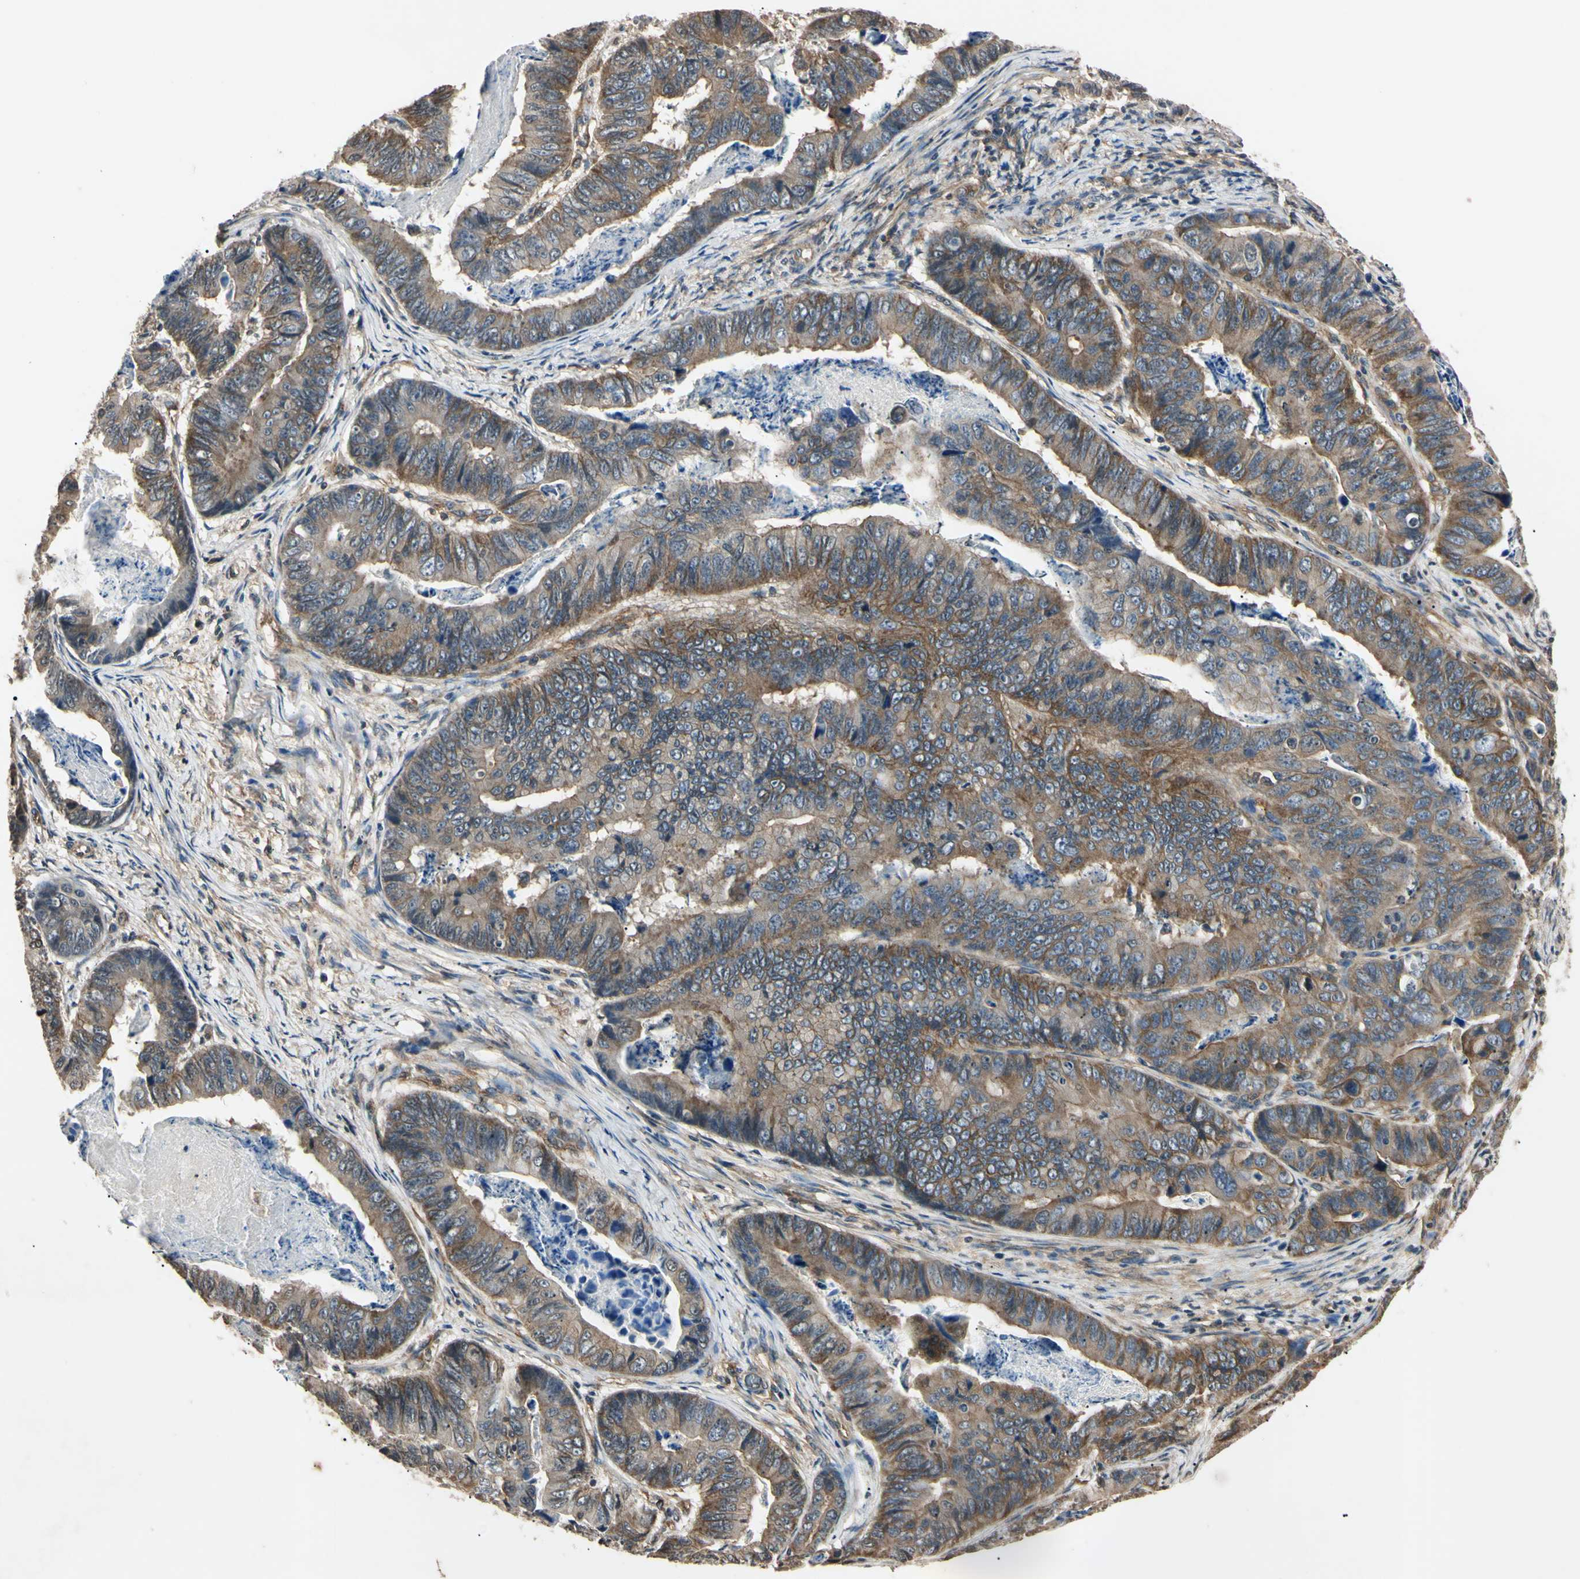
{"staining": {"intensity": "moderate", "quantity": "25%-75%", "location": "cytoplasmic/membranous"}, "tissue": "stomach cancer", "cell_type": "Tumor cells", "image_type": "cancer", "snomed": [{"axis": "morphology", "description": "Adenocarcinoma, NOS"}, {"axis": "topography", "description": "Stomach, lower"}], "caption": "Stomach cancer stained with a protein marker reveals moderate staining in tumor cells.", "gene": "EPN1", "patient": {"sex": "male", "age": 77}}